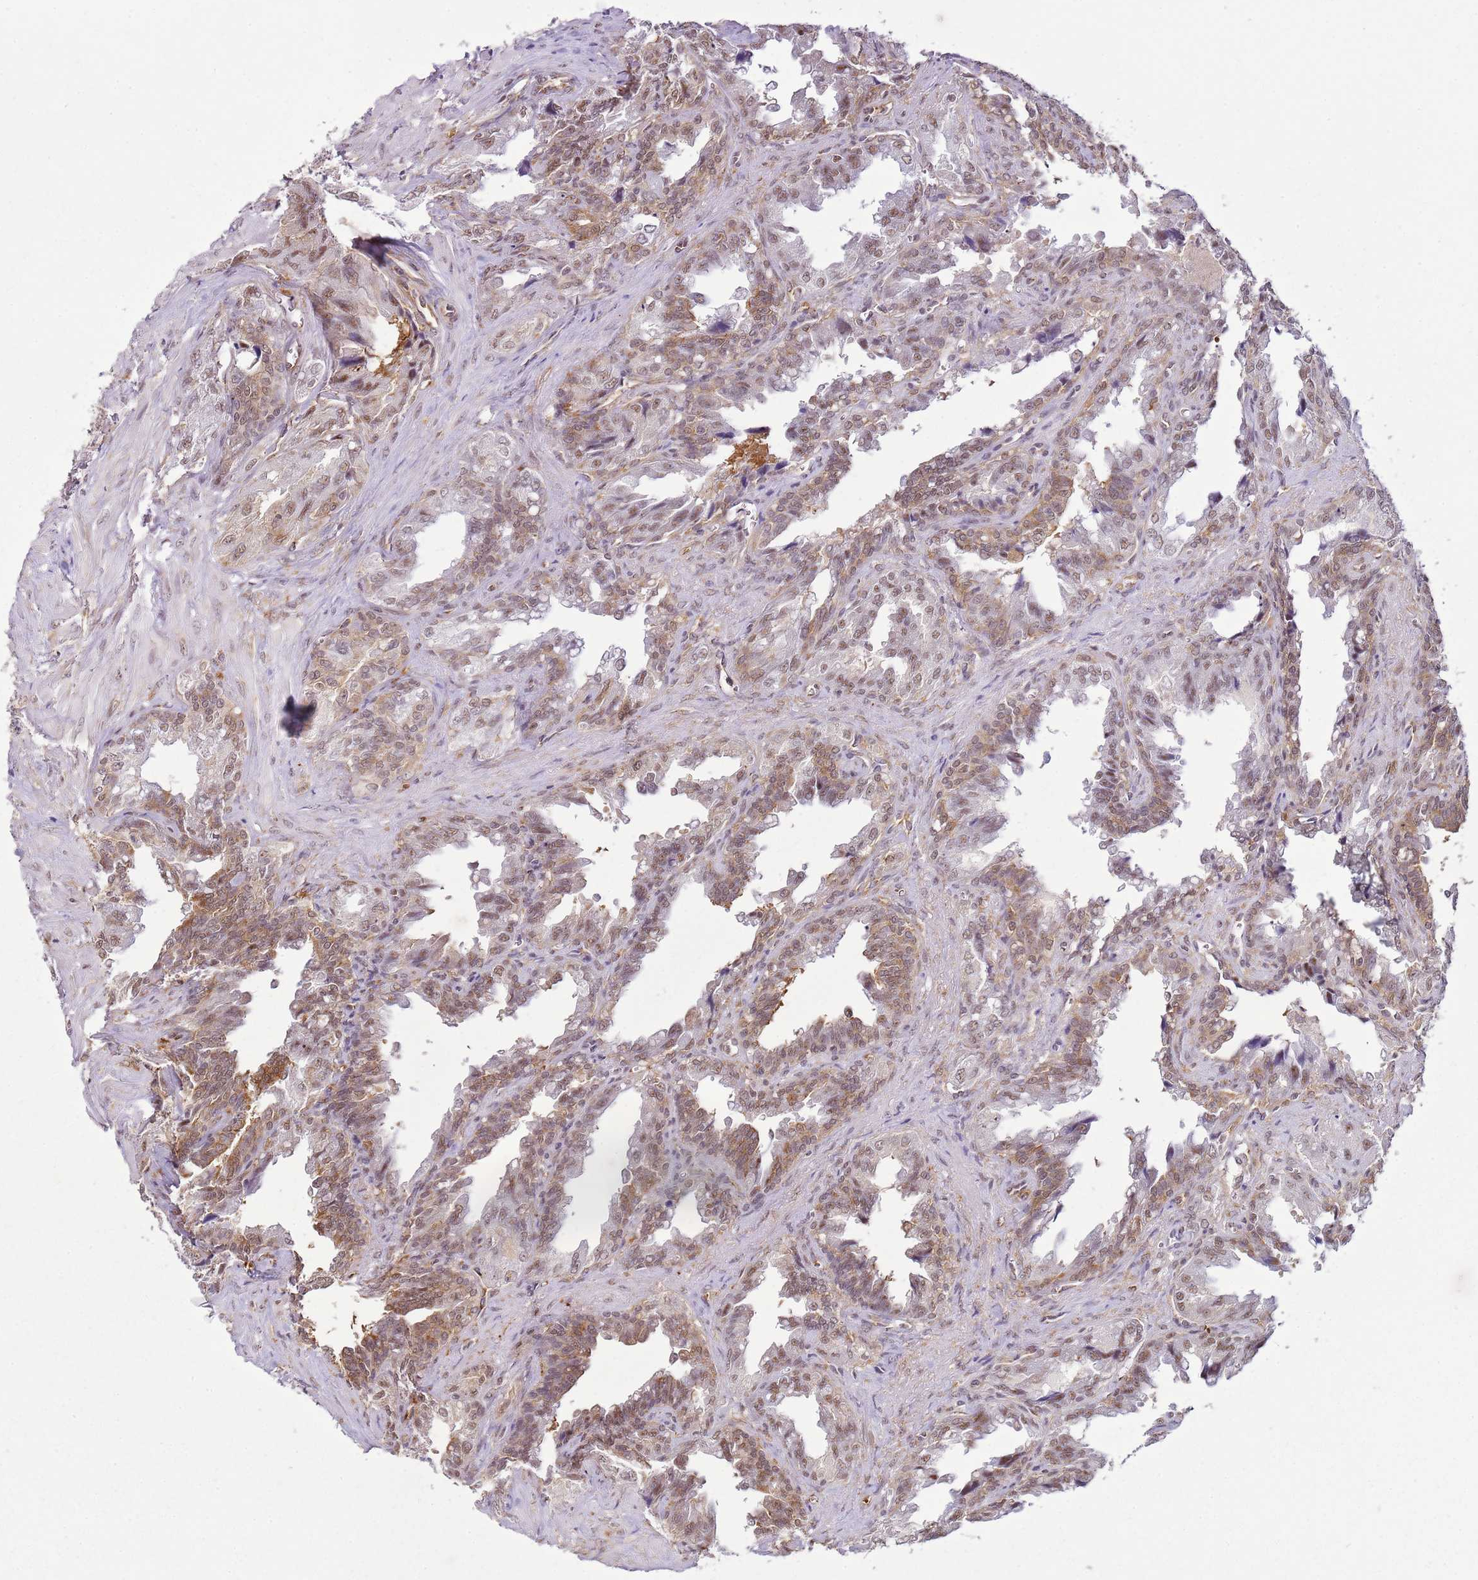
{"staining": {"intensity": "moderate", "quantity": "25%-75%", "location": "cytoplasmic/membranous,nuclear"}, "tissue": "seminal vesicle", "cell_type": "Glandular cells", "image_type": "normal", "snomed": [{"axis": "morphology", "description": "Normal tissue, NOS"}, {"axis": "topography", "description": "Seminal veicle"}], "caption": "Brown immunohistochemical staining in normal seminal vesicle exhibits moderate cytoplasmic/membranous,nuclear expression in about 25%-75% of glandular cells.", "gene": "GABRE", "patient": {"sex": "male", "age": 67}}